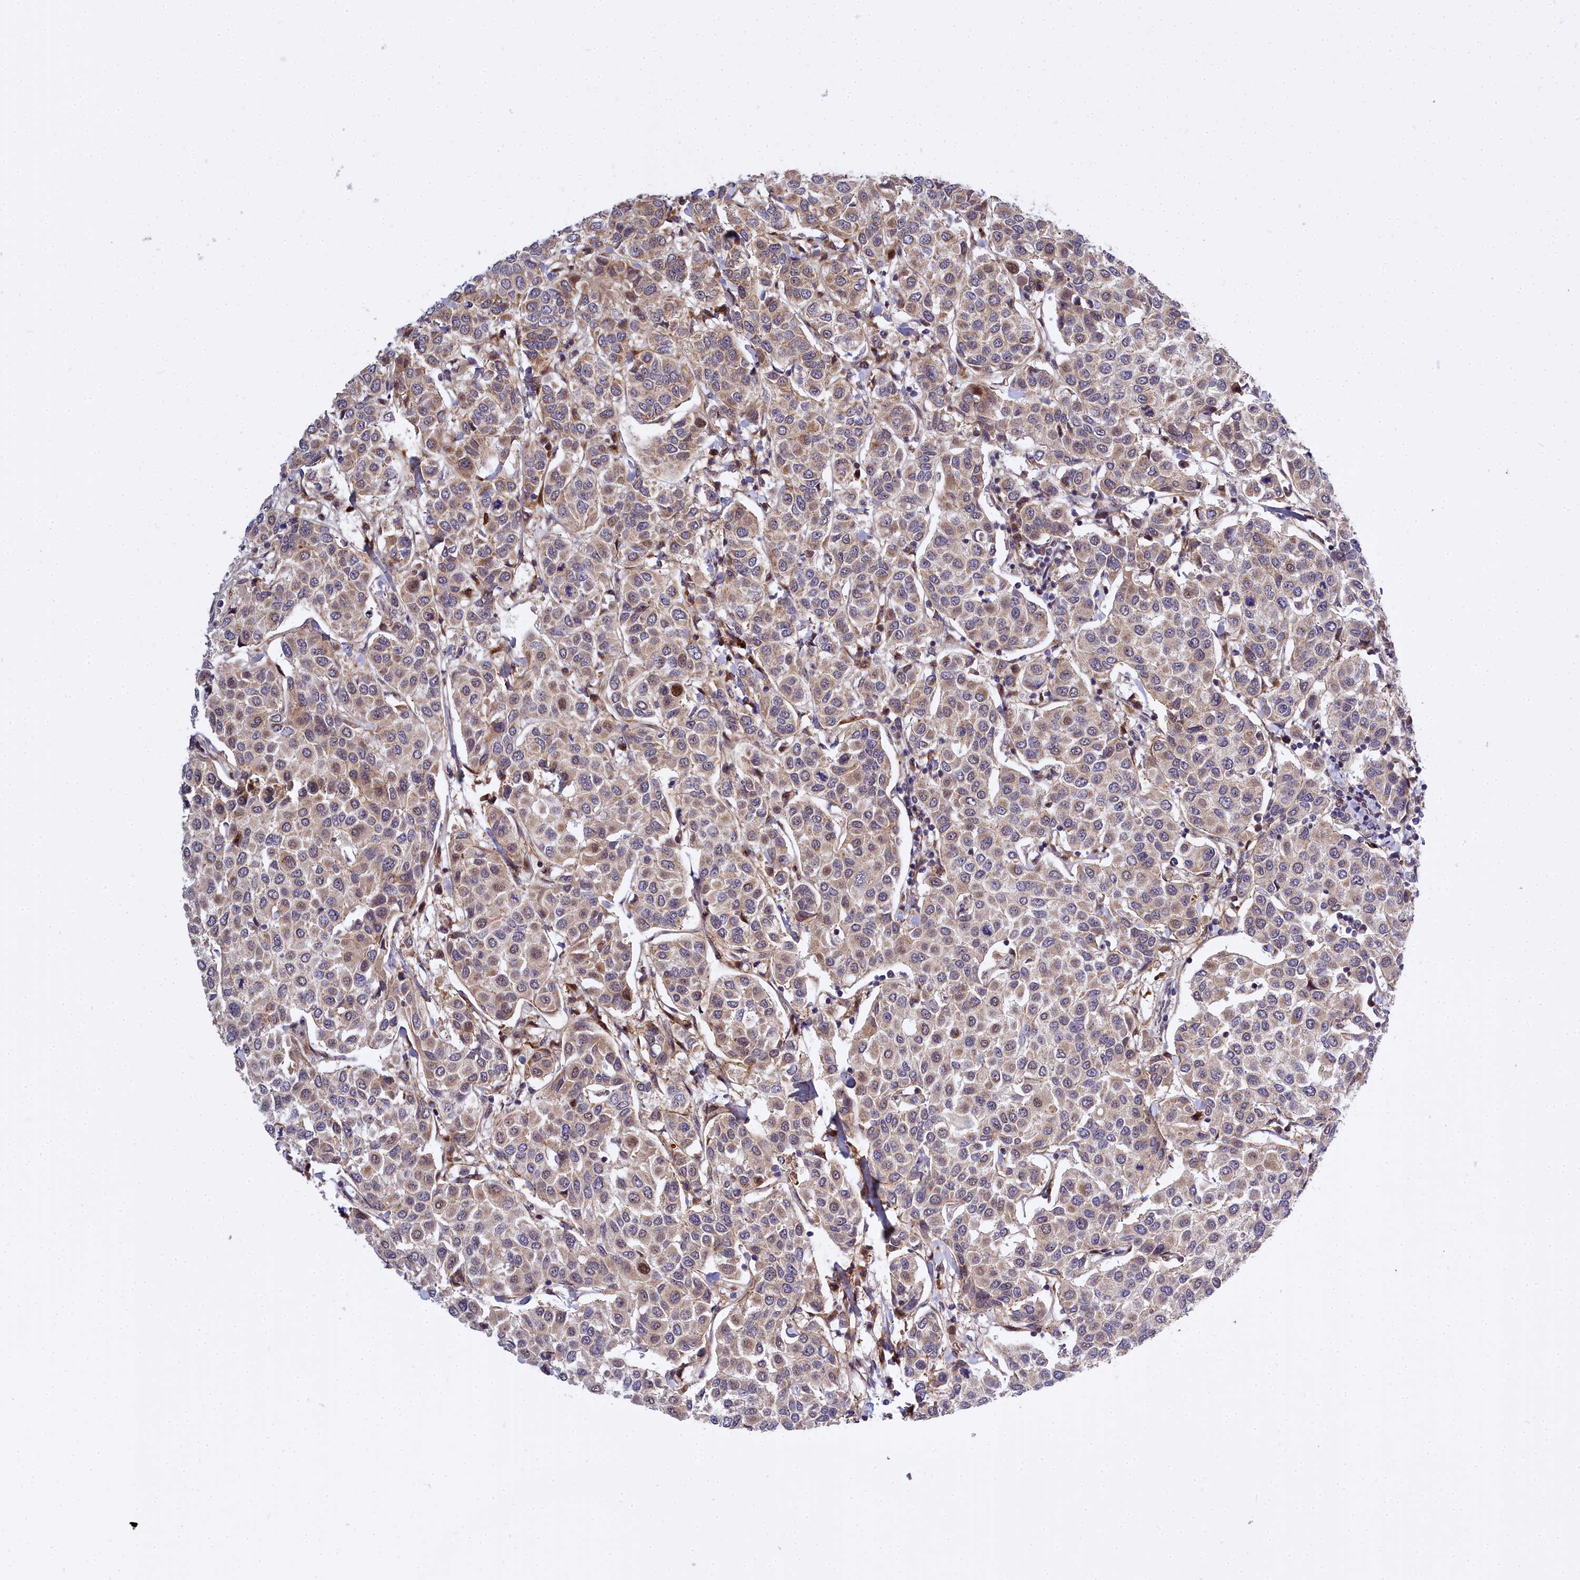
{"staining": {"intensity": "moderate", "quantity": "25%-75%", "location": "cytoplasmic/membranous"}, "tissue": "breast cancer", "cell_type": "Tumor cells", "image_type": "cancer", "snomed": [{"axis": "morphology", "description": "Duct carcinoma"}, {"axis": "topography", "description": "Breast"}], "caption": "Immunohistochemical staining of human breast cancer shows moderate cytoplasmic/membranous protein expression in about 25%-75% of tumor cells. (Stains: DAB in brown, nuclei in blue, Microscopy: brightfield microscopy at high magnification).", "gene": "MRPS11", "patient": {"sex": "female", "age": 55}}